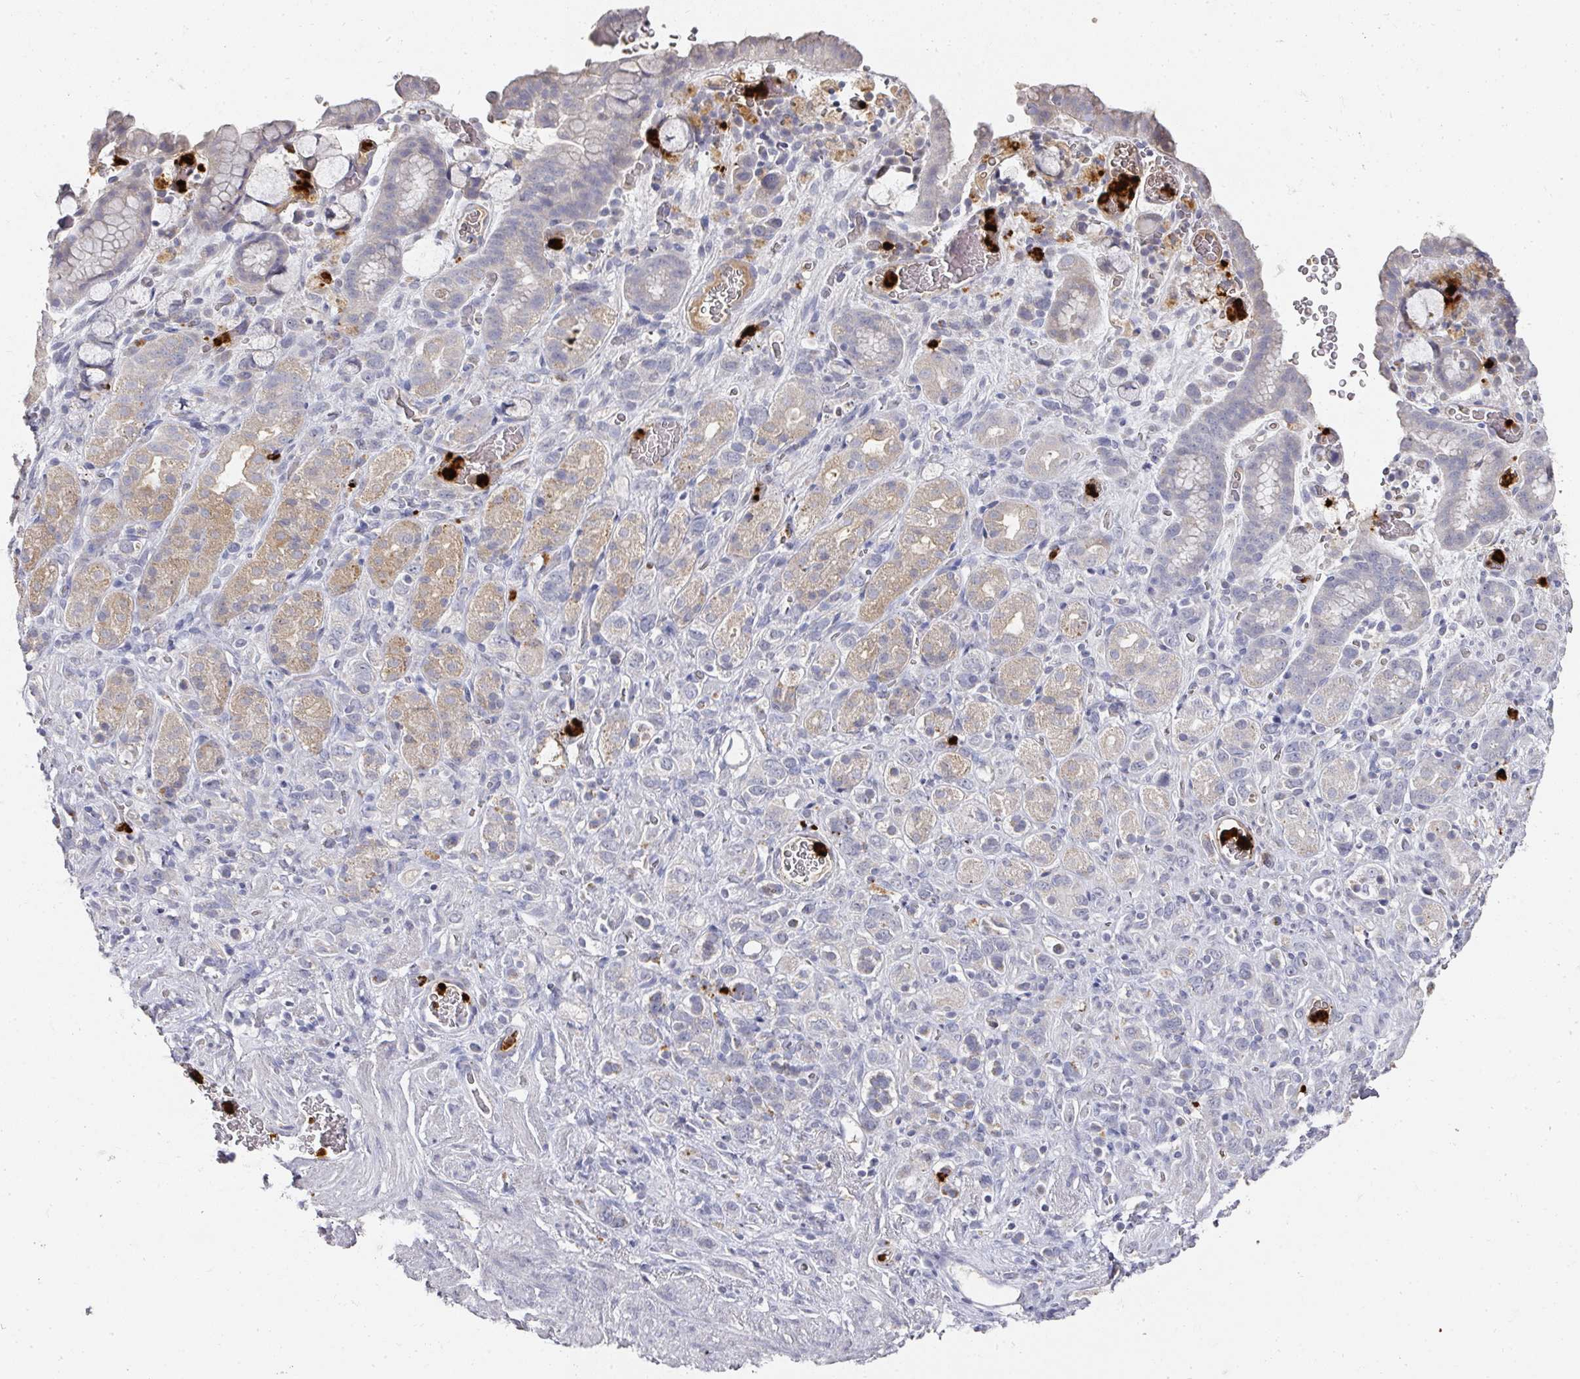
{"staining": {"intensity": "negative", "quantity": "none", "location": "none"}, "tissue": "stomach cancer", "cell_type": "Tumor cells", "image_type": "cancer", "snomed": [{"axis": "morphology", "description": "Adenocarcinoma, NOS"}, {"axis": "topography", "description": "Stomach"}], "caption": "Stomach cancer was stained to show a protein in brown. There is no significant expression in tumor cells. Brightfield microscopy of immunohistochemistry stained with DAB (brown) and hematoxylin (blue), captured at high magnification.", "gene": "CAMP", "patient": {"sex": "female", "age": 65}}